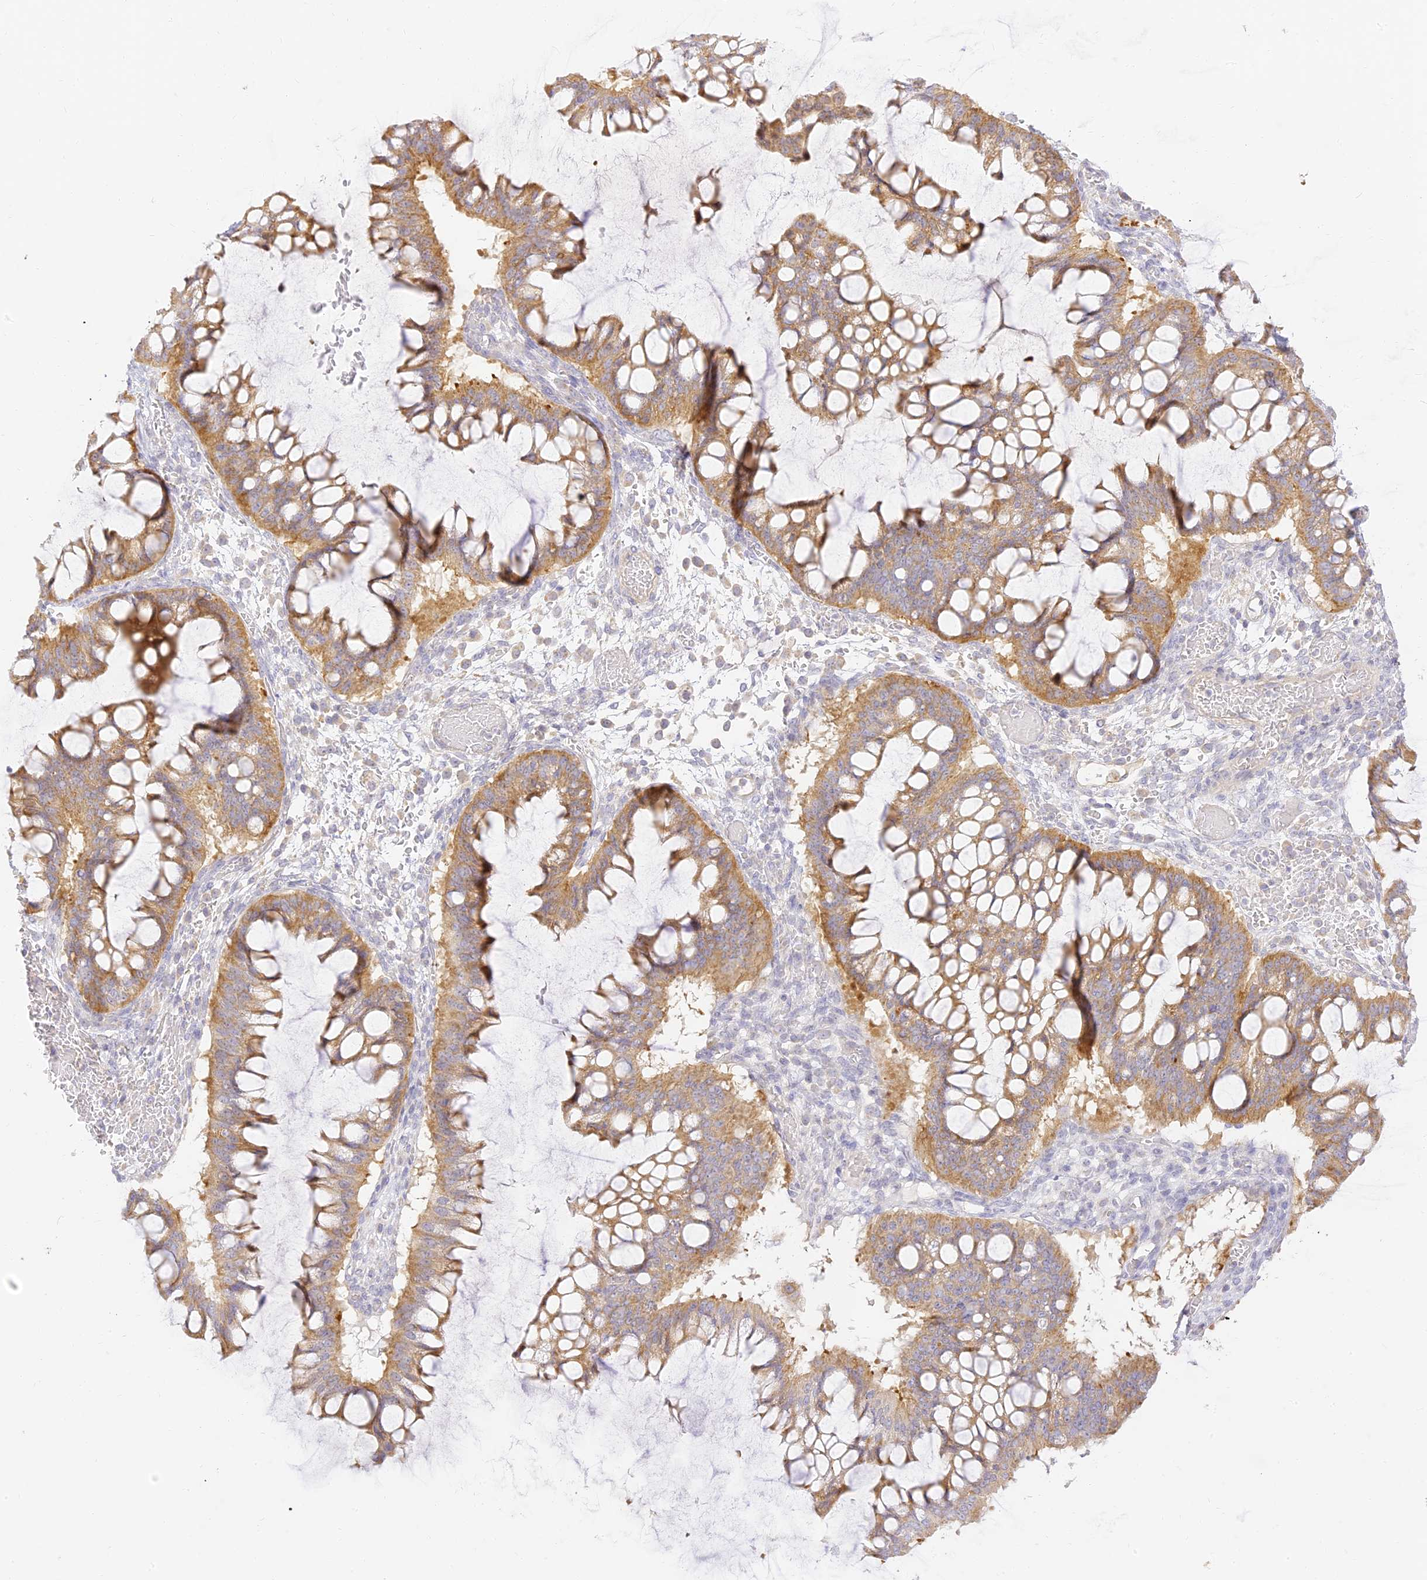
{"staining": {"intensity": "moderate", "quantity": ">75%", "location": "cytoplasmic/membranous"}, "tissue": "ovarian cancer", "cell_type": "Tumor cells", "image_type": "cancer", "snomed": [{"axis": "morphology", "description": "Cystadenocarcinoma, mucinous, NOS"}, {"axis": "topography", "description": "Ovary"}], "caption": "Ovarian cancer (mucinous cystadenocarcinoma) tissue reveals moderate cytoplasmic/membranous expression in approximately >75% of tumor cells, visualized by immunohistochemistry.", "gene": "LRRC15", "patient": {"sex": "female", "age": 73}}